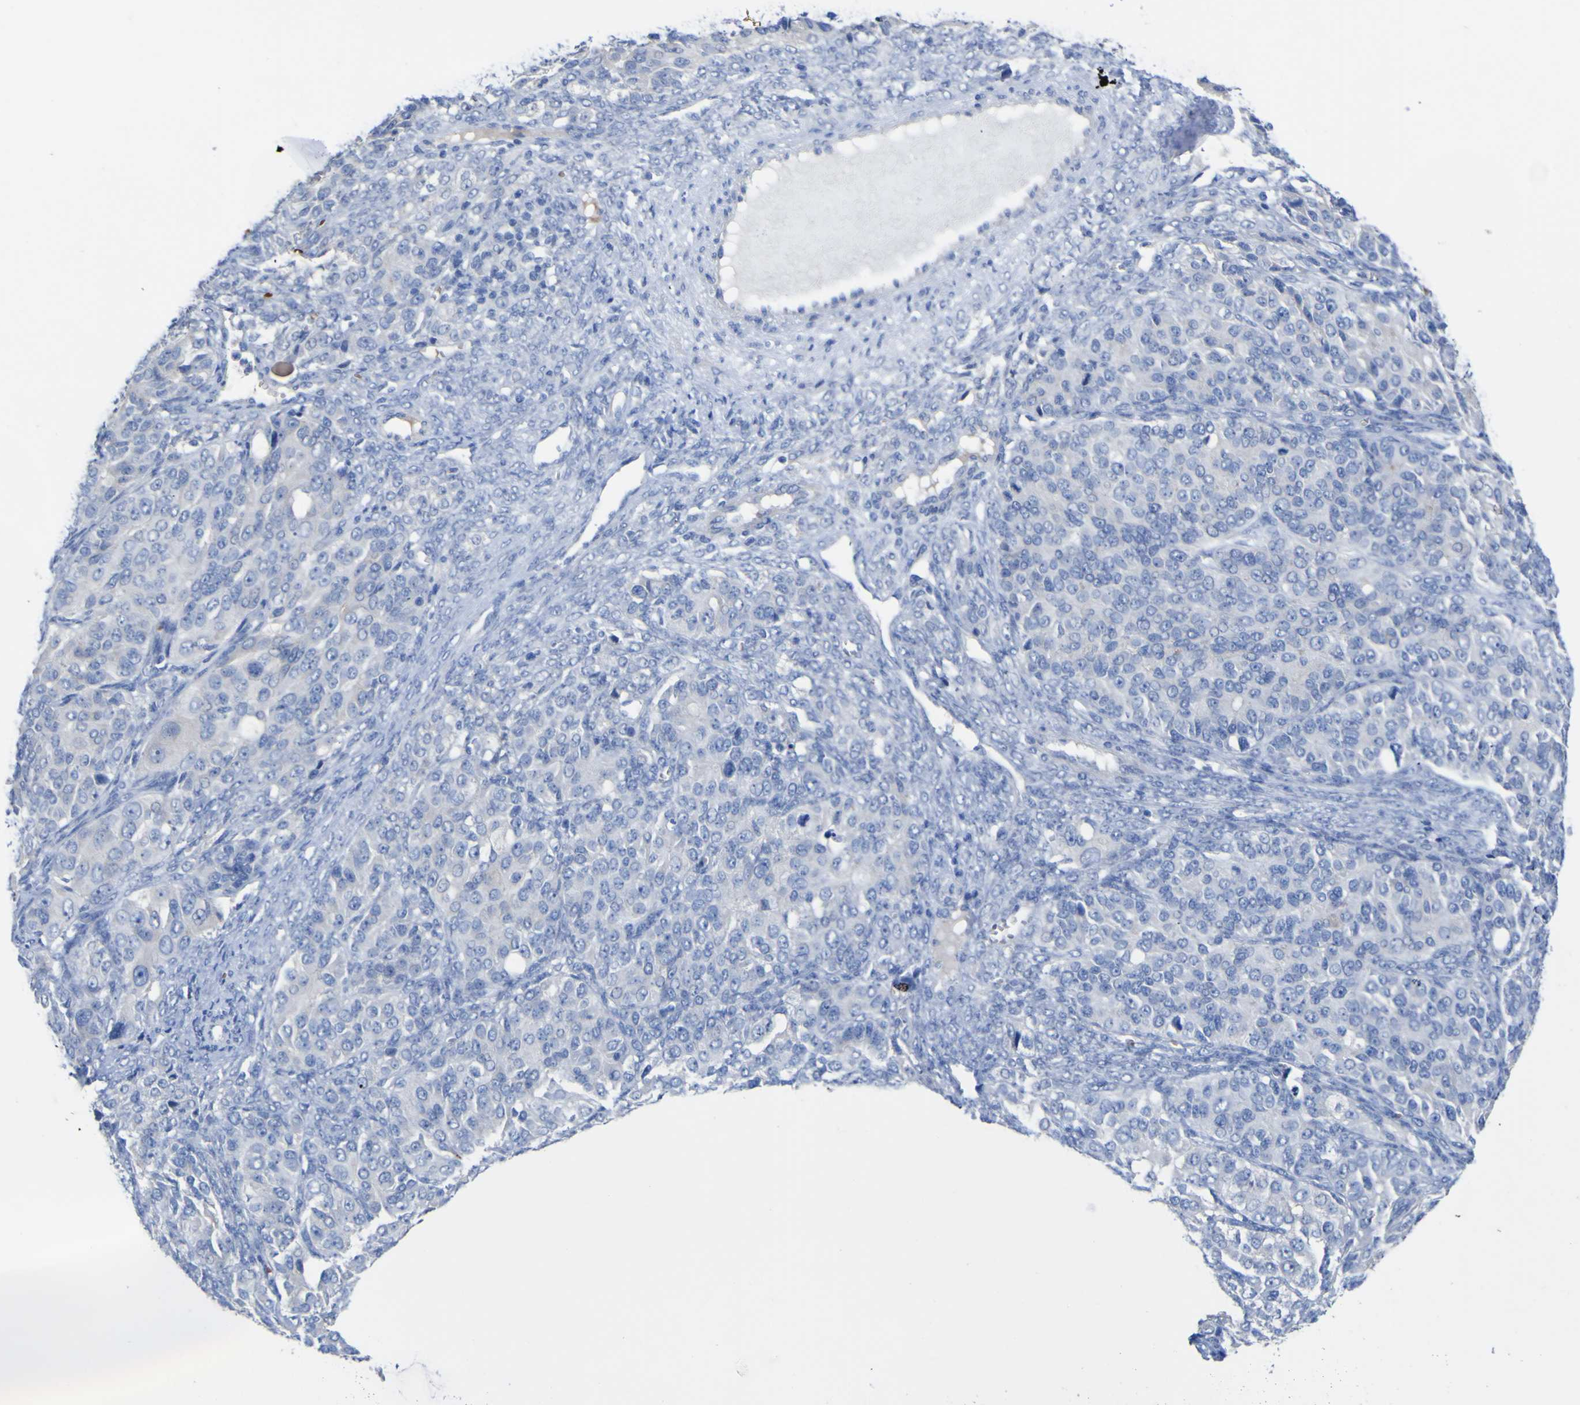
{"staining": {"intensity": "negative", "quantity": "none", "location": "none"}, "tissue": "ovarian cancer", "cell_type": "Tumor cells", "image_type": "cancer", "snomed": [{"axis": "morphology", "description": "Carcinoma, endometroid"}, {"axis": "topography", "description": "Ovary"}], "caption": "Protein analysis of ovarian cancer shows no significant expression in tumor cells.", "gene": "GCM1", "patient": {"sex": "female", "age": 51}}